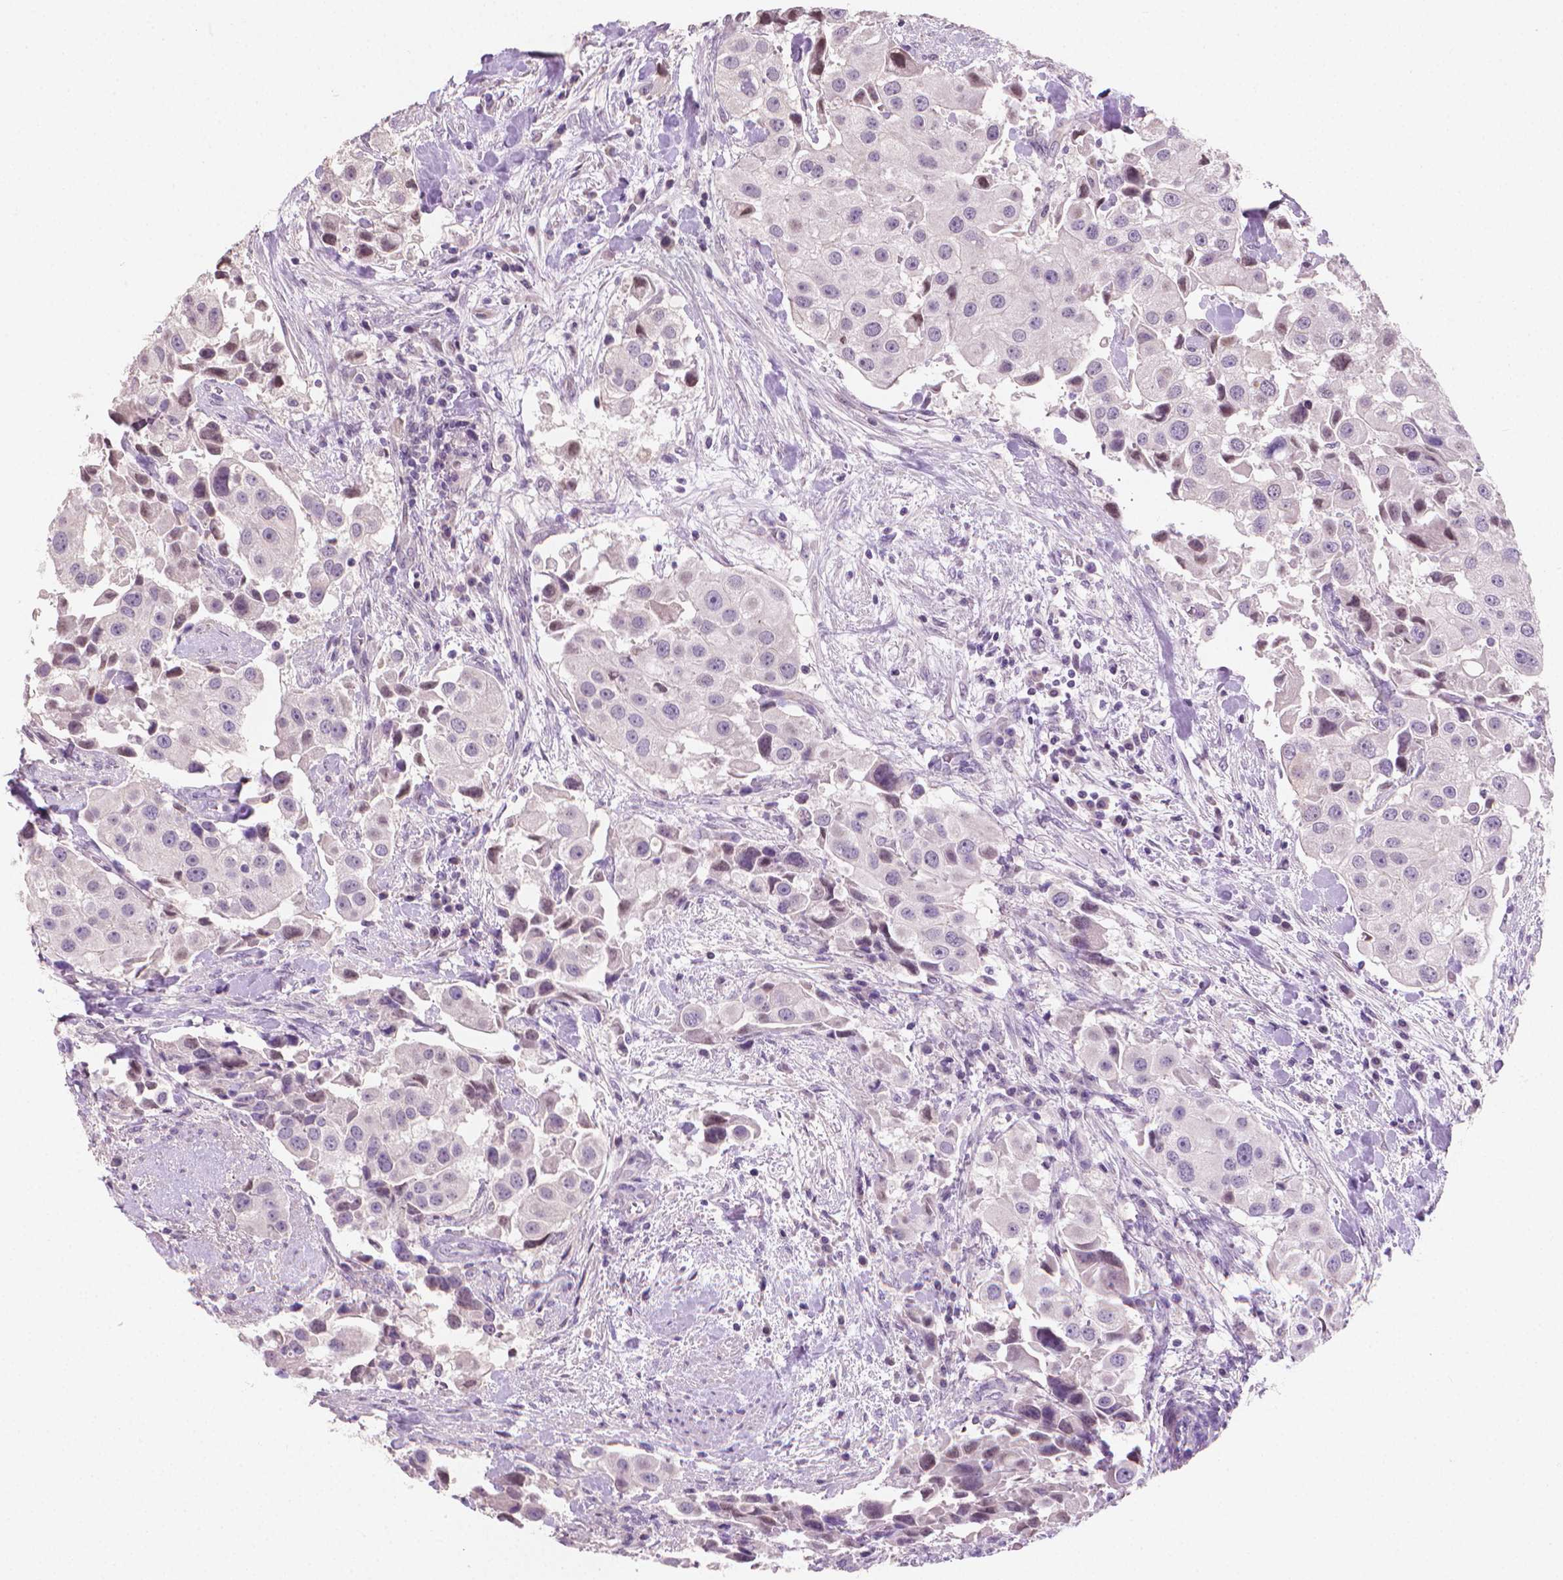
{"staining": {"intensity": "negative", "quantity": "none", "location": "none"}, "tissue": "urothelial cancer", "cell_type": "Tumor cells", "image_type": "cancer", "snomed": [{"axis": "morphology", "description": "Urothelial carcinoma, High grade"}, {"axis": "topography", "description": "Urinary bladder"}], "caption": "The immunohistochemistry (IHC) histopathology image has no significant staining in tumor cells of high-grade urothelial carcinoma tissue.", "gene": "CLXN", "patient": {"sex": "female", "age": 64}}